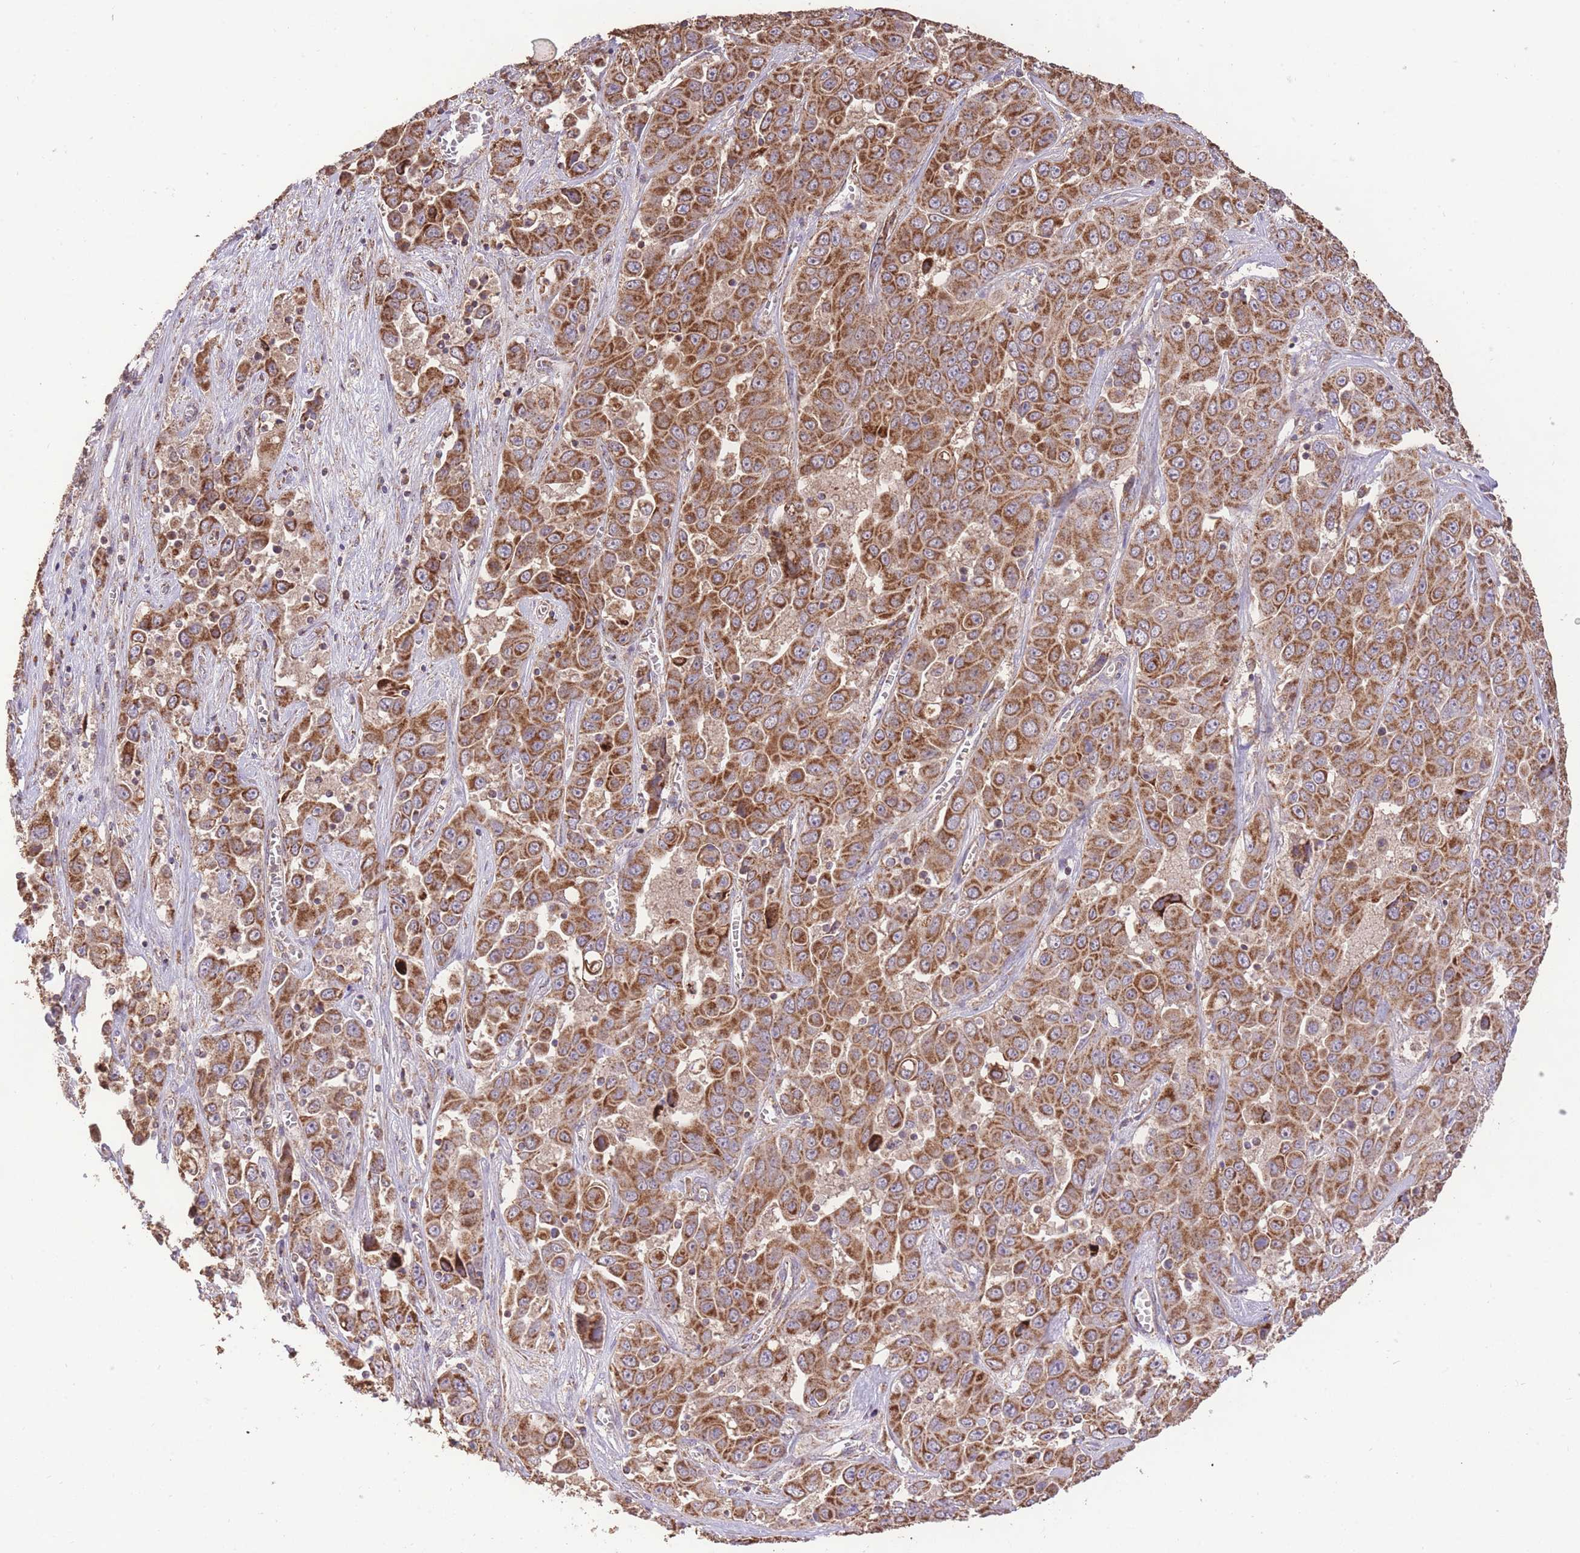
{"staining": {"intensity": "strong", "quantity": ">75%", "location": "cytoplasmic/membranous"}, "tissue": "liver cancer", "cell_type": "Tumor cells", "image_type": "cancer", "snomed": [{"axis": "morphology", "description": "Cholangiocarcinoma"}, {"axis": "topography", "description": "Liver"}], "caption": "Protein staining exhibits strong cytoplasmic/membranous staining in approximately >75% of tumor cells in cholangiocarcinoma (liver).", "gene": "PREP", "patient": {"sex": "female", "age": 52}}